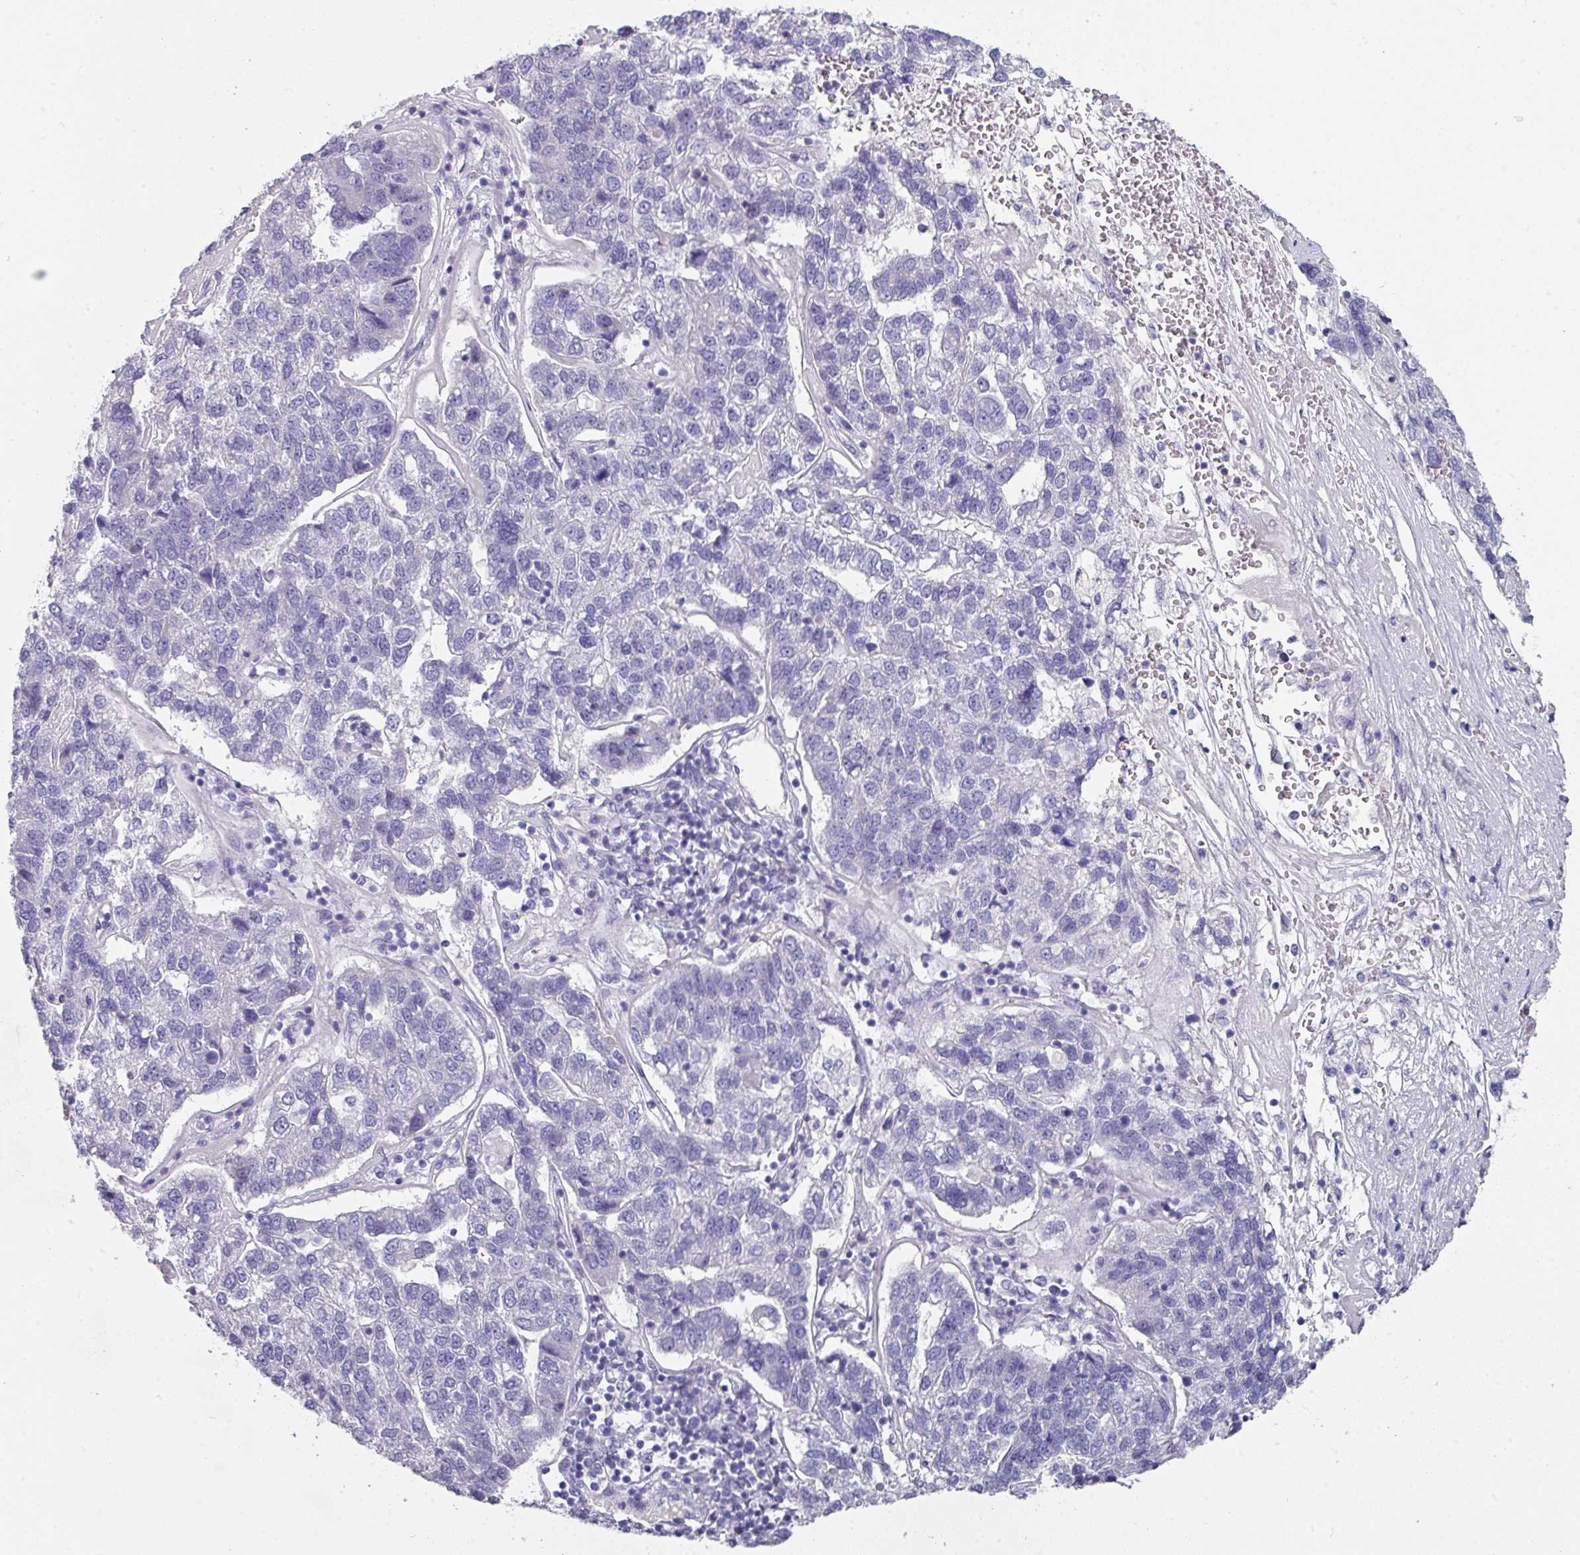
{"staining": {"intensity": "negative", "quantity": "none", "location": "none"}, "tissue": "pancreatic cancer", "cell_type": "Tumor cells", "image_type": "cancer", "snomed": [{"axis": "morphology", "description": "Adenocarcinoma, NOS"}, {"axis": "topography", "description": "Pancreas"}], "caption": "DAB immunohistochemical staining of pancreatic adenocarcinoma reveals no significant expression in tumor cells.", "gene": "DEFB115", "patient": {"sex": "female", "age": 61}}